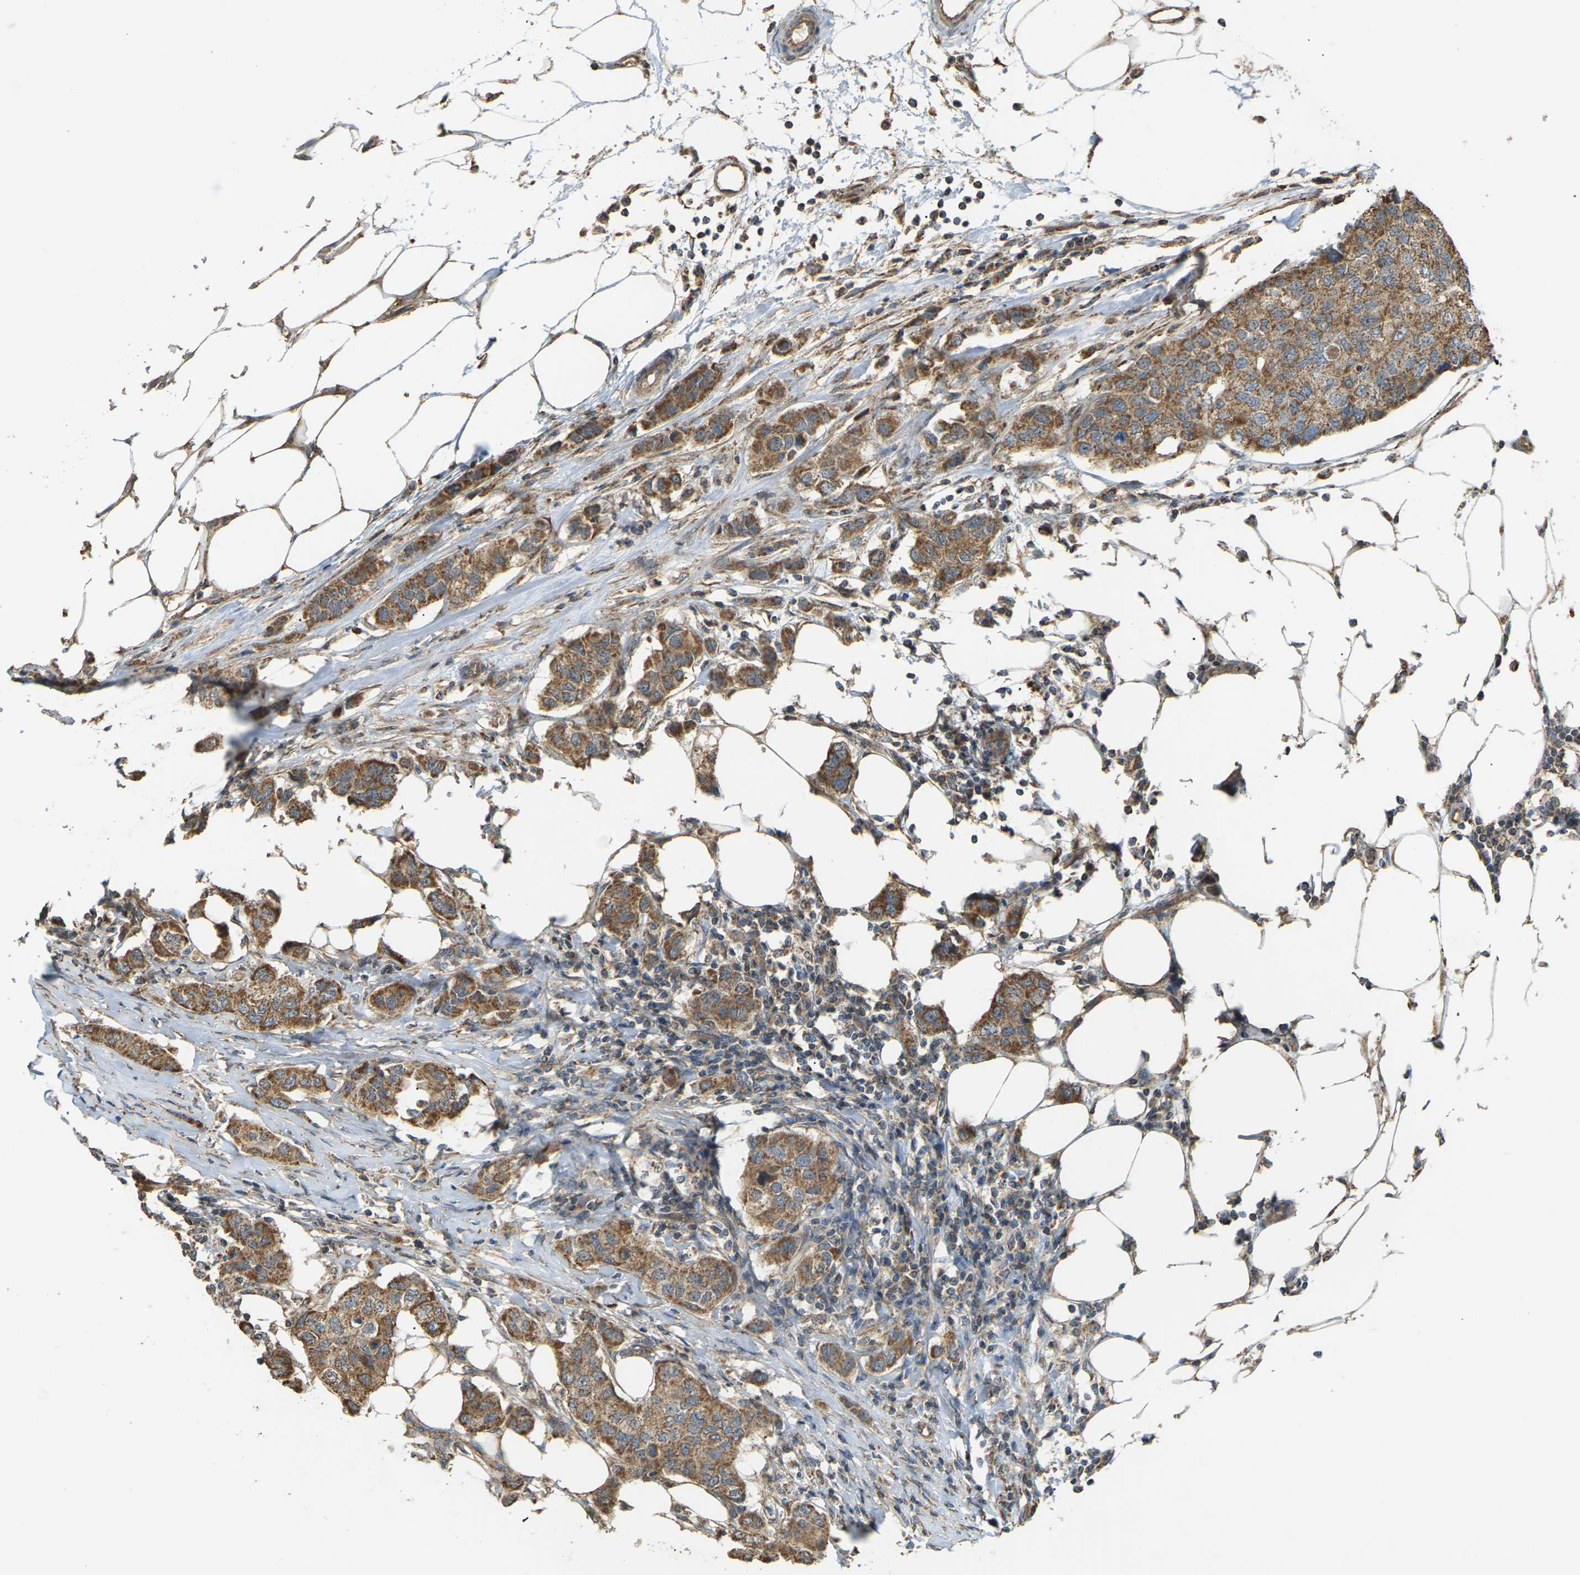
{"staining": {"intensity": "moderate", "quantity": ">75%", "location": "cytoplasmic/membranous"}, "tissue": "breast cancer", "cell_type": "Tumor cells", "image_type": "cancer", "snomed": [{"axis": "morphology", "description": "Duct carcinoma"}, {"axis": "topography", "description": "Breast"}], "caption": "A histopathology image showing moderate cytoplasmic/membranous staining in approximately >75% of tumor cells in invasive ductal carcinoma (breast), as visualized by brown immunohistochemical staining.", "gene": "KSR1", "patient": {"sex": "female", "age": 50}}